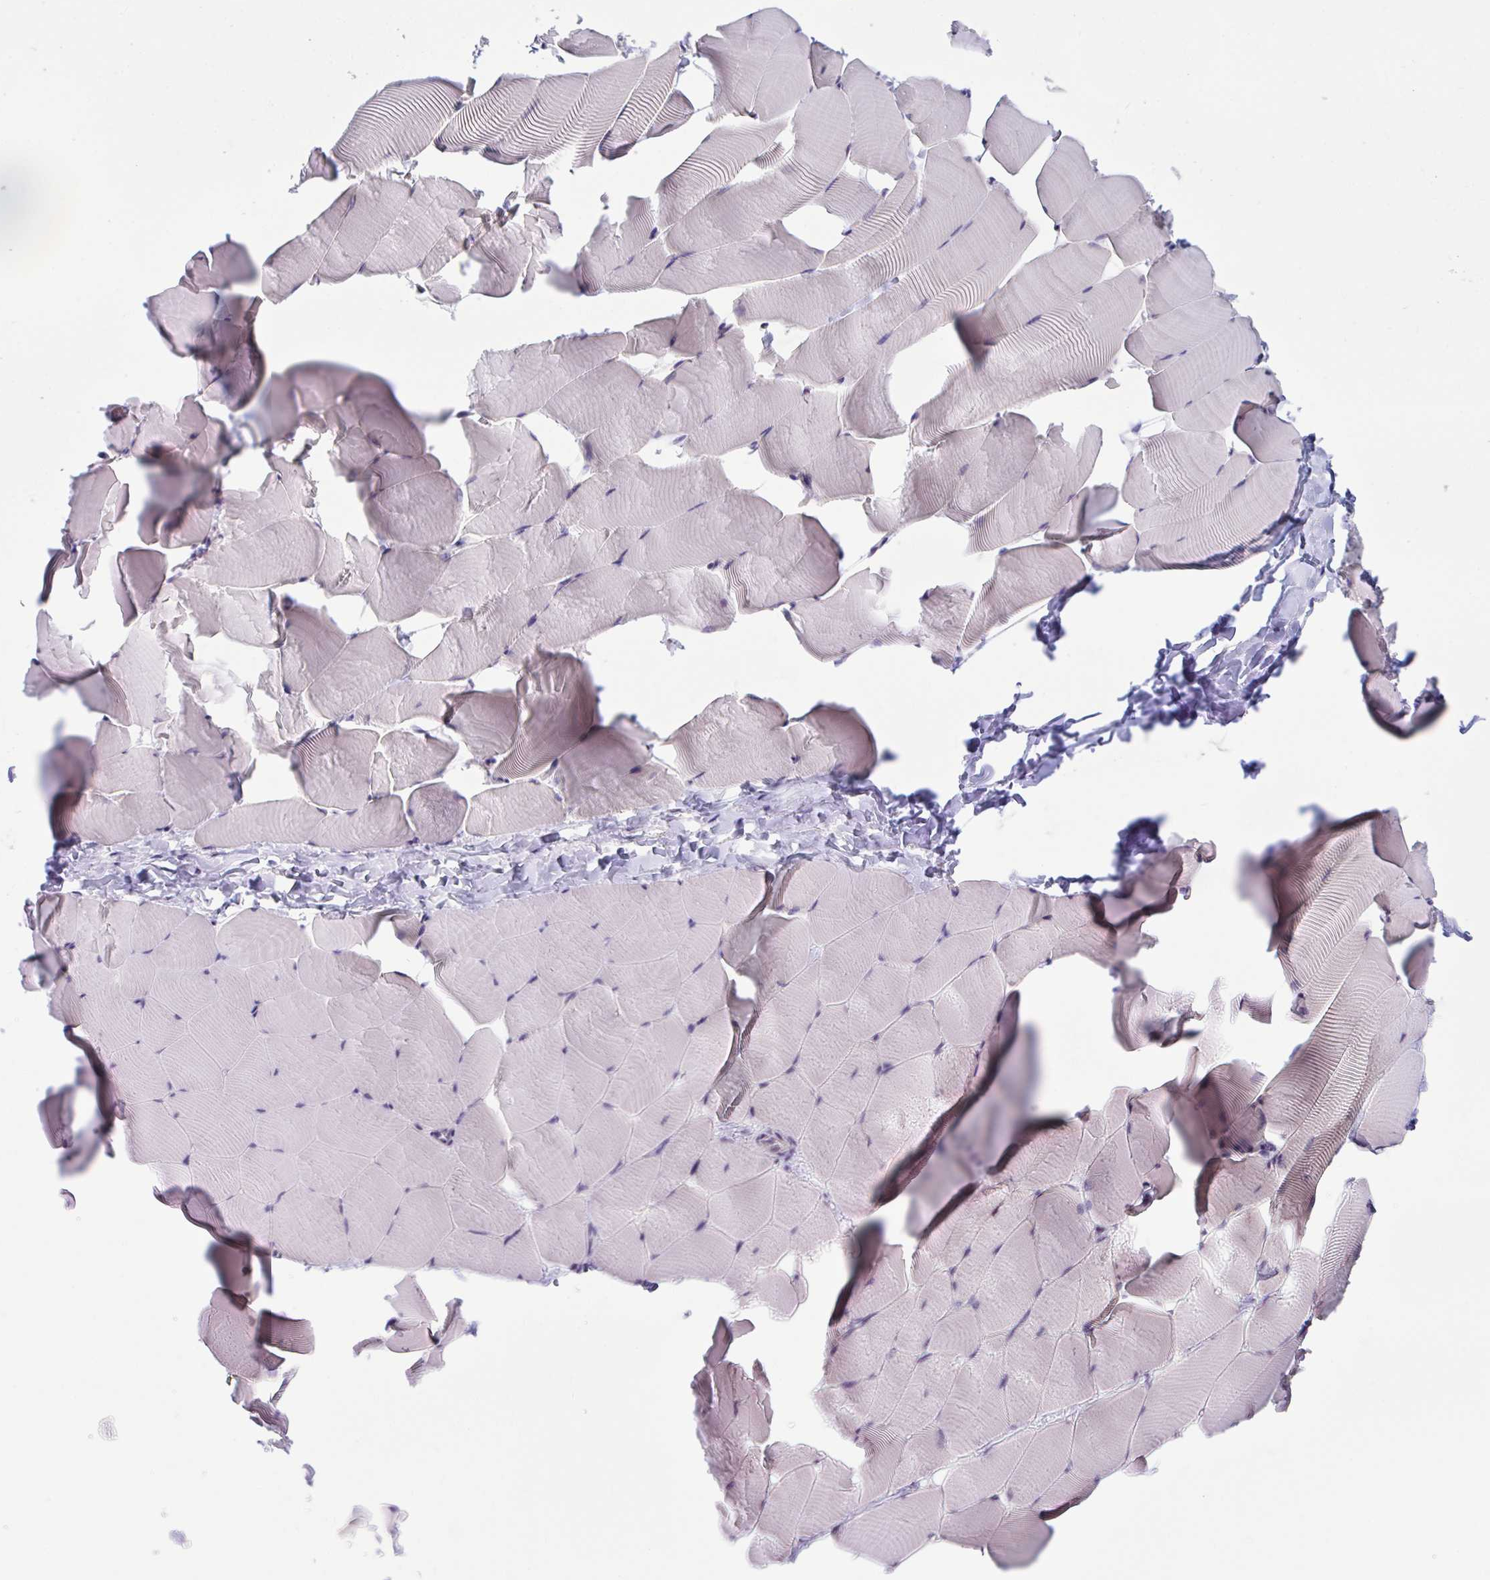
{"staining": {"intensity": "negative", "quantity": "none", "location": "none"}, "tissue": "skeletal muscle", "cell_type": "Myocytes", "image_type": "normal", "snomed": [{"axis": "morphology", "description": "Normal tissue, NOS"}, {"axis": "topography", "description": "Skeletal muscle"}], "caption": "Immunohistochemical staining of normal skeletal muscle shows no significant positivity in myocytes. Brightfield microscopy of immunohistochemistry (IHC) stained with DAB (3,3'-diaminobenzidine) (brown) and hematoxylin (blue), captured at high magnification.", "gene": "SNX11", "patient": {"sex": "male", "age": 25}}